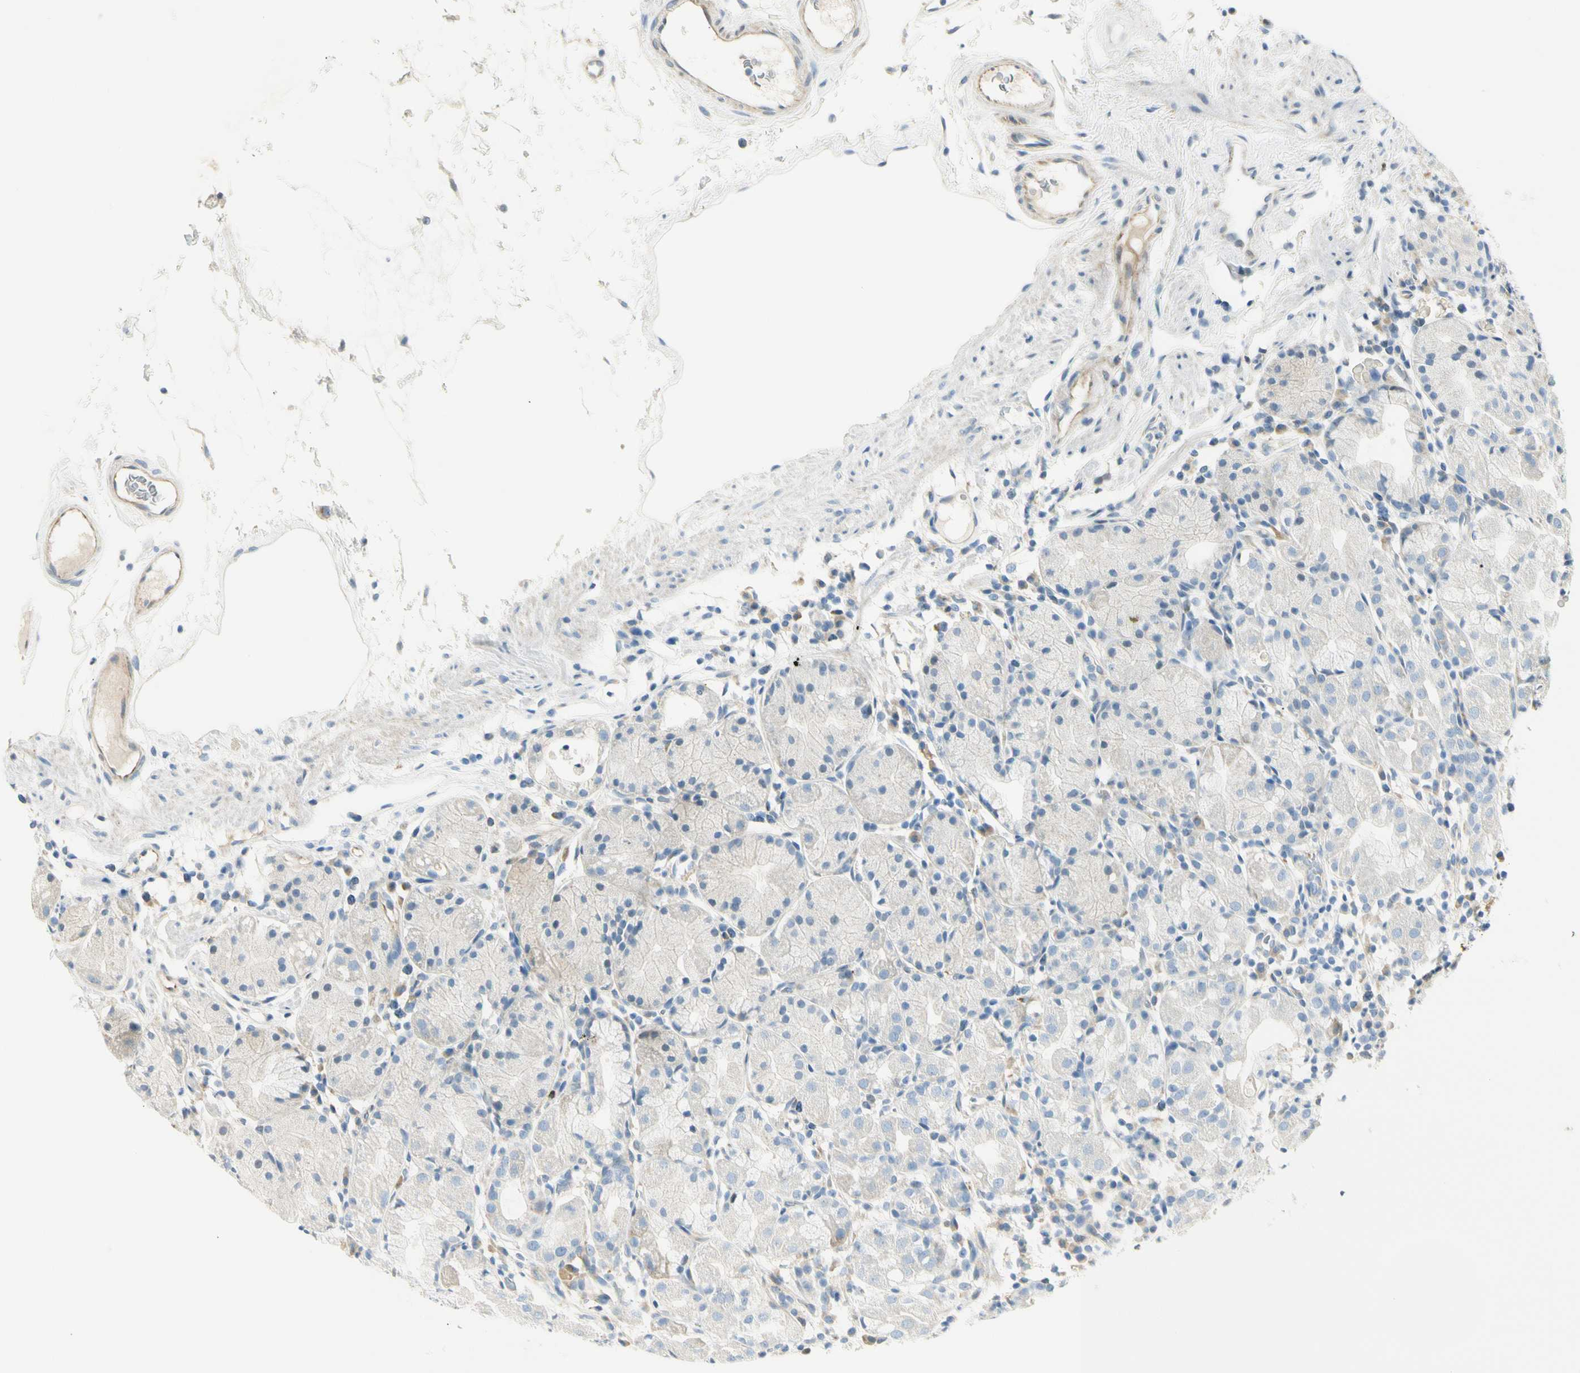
{"staining": {"intensity": "negative", "quantity": "none", "location": "none"}, "tissue": "stomach", "cell_type": "Glandular cells", "image_type": "normal", "snomed": [{"axis": "morphology", "description": "Normal tissue, NOS"}, {"axis": "topography", "description": "Stomach"}, {"axis": "topography", "description": "Stomach, lower"}], "caption": "Immunohistochemical staining of normal human stomach reveals no significant staining in glandular cells. (Immunohistochemistry, brightfield microscopy, high magnification).", "gene": "TNFSF11", "patient": {"sex": "female", "age": 75}}